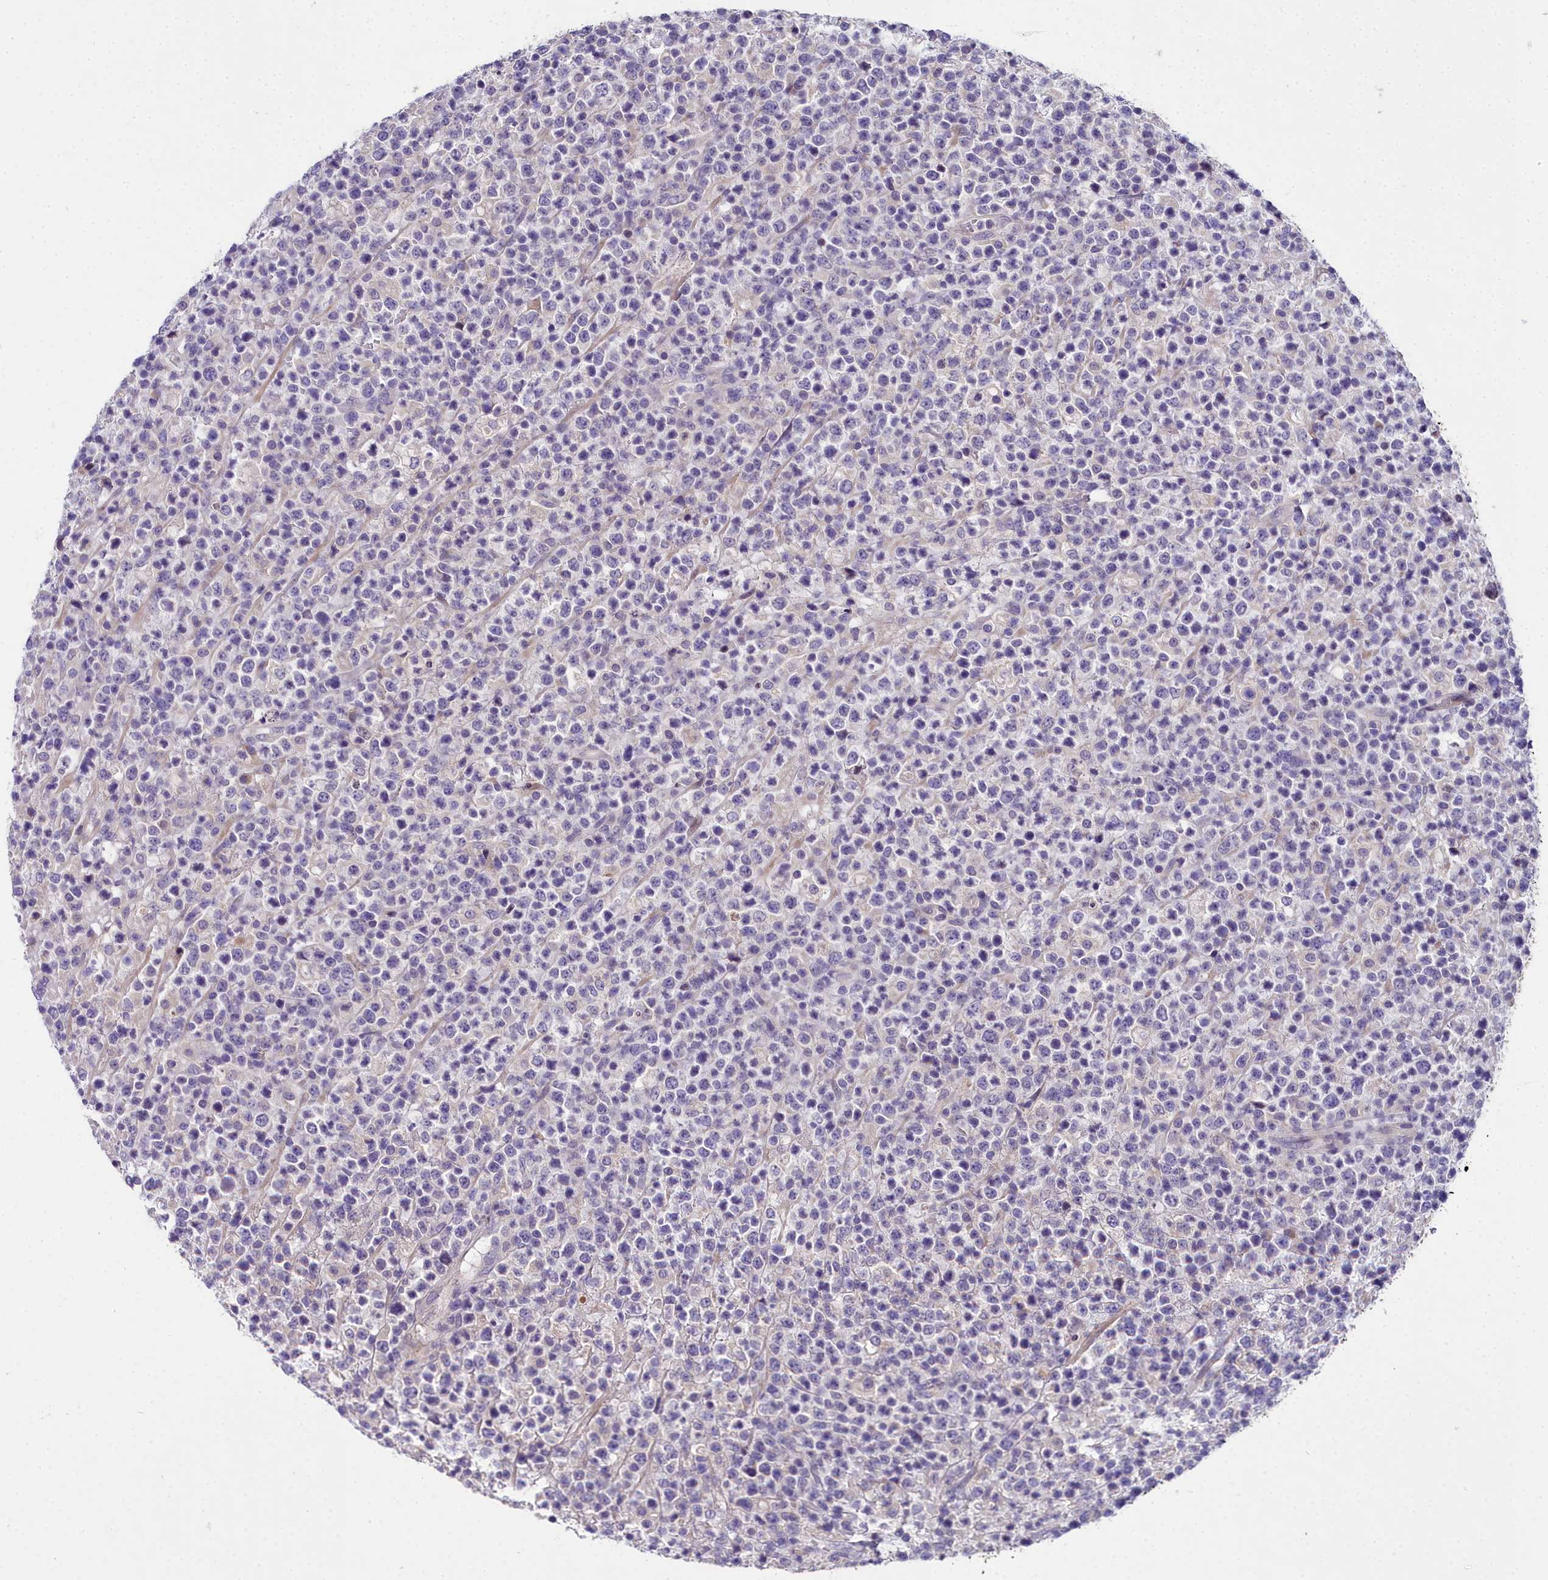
{"staining": {"intensity": "negative", "quantity": "none", "location": "none"}, "tissue": "lymphoma", "cell_type": "Tumor cells", "image_type": "cancer", "snomed": [{"axis": "morphology", "description": "Malignant lymphoma, non-Hodgkin's type, High grade"}, {"axis": "topography", "description": "Colon"}], "caption": "An IHC photomicrograph of lymphoma is shown. There is no staining in tumor cells of lymphoma. (DAB (3,3'-diaminobenzidine) immunohistochemistry with hematoxylin counter stain).", "gene": "NT5M", "patient": {"sex": "female", "age": 53}}